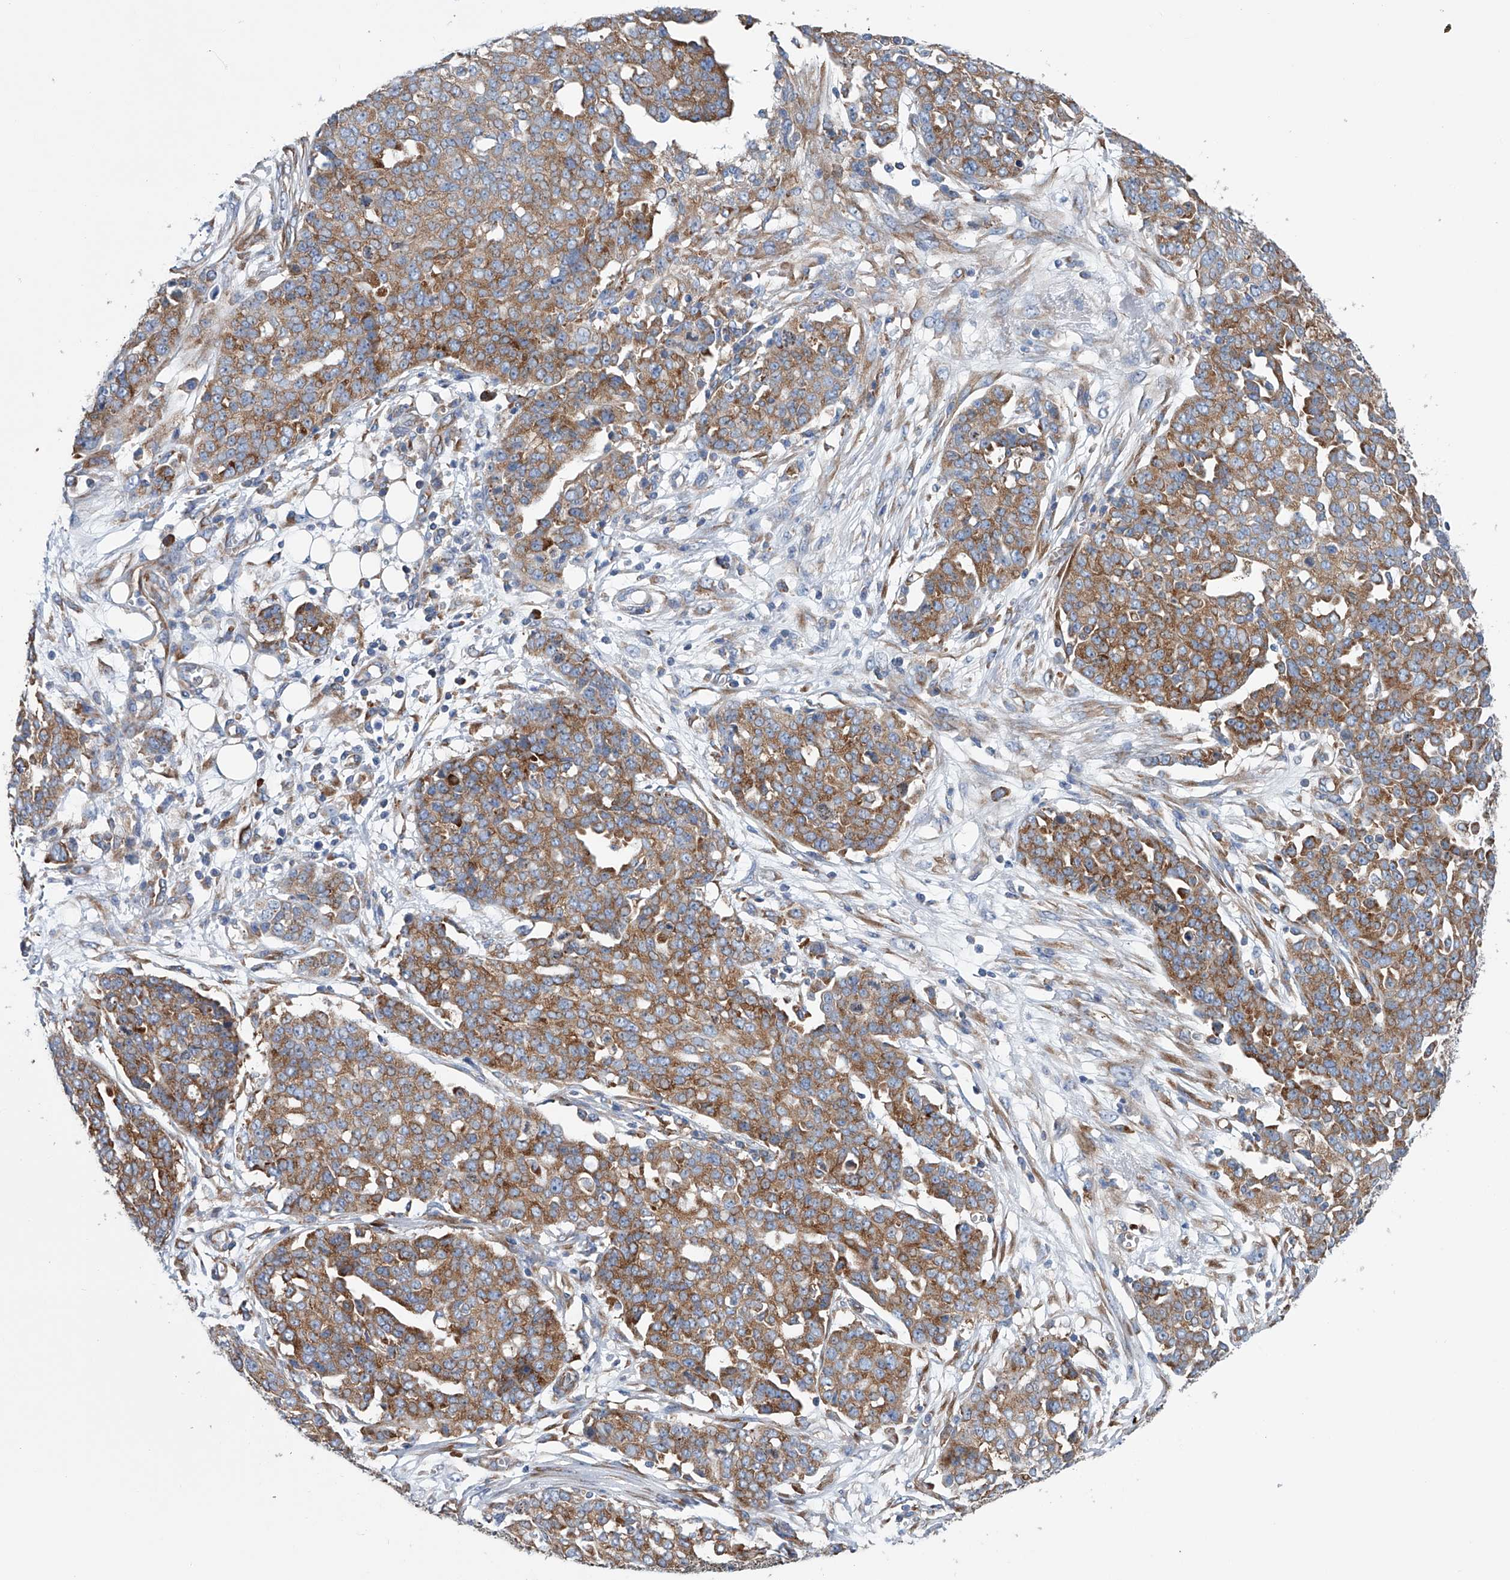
{"staining": {"intensity": "moderate", "quantity": ">75%", "location": "cytoplasmic/membranous"}, "tissue": "ovarian cancer", "cell_type": "Tumor cells", "image_type": "cancer", "snomed": [{"axis": "morphology", "description": "Cystadenocarcinoma, serous, NOS"}, {"axis": "topography", "description": "Soft tissue"}, {"axis": "topography", "description": "Ovary"}], "caption": "Ovarian cancer stained with a brown dye displays moderate cytoplasmic/membranous positive positivity in about >75% of tumor cells.", "gene": "RPL26L1", "patient": {"sex": "female", "age": 57}}